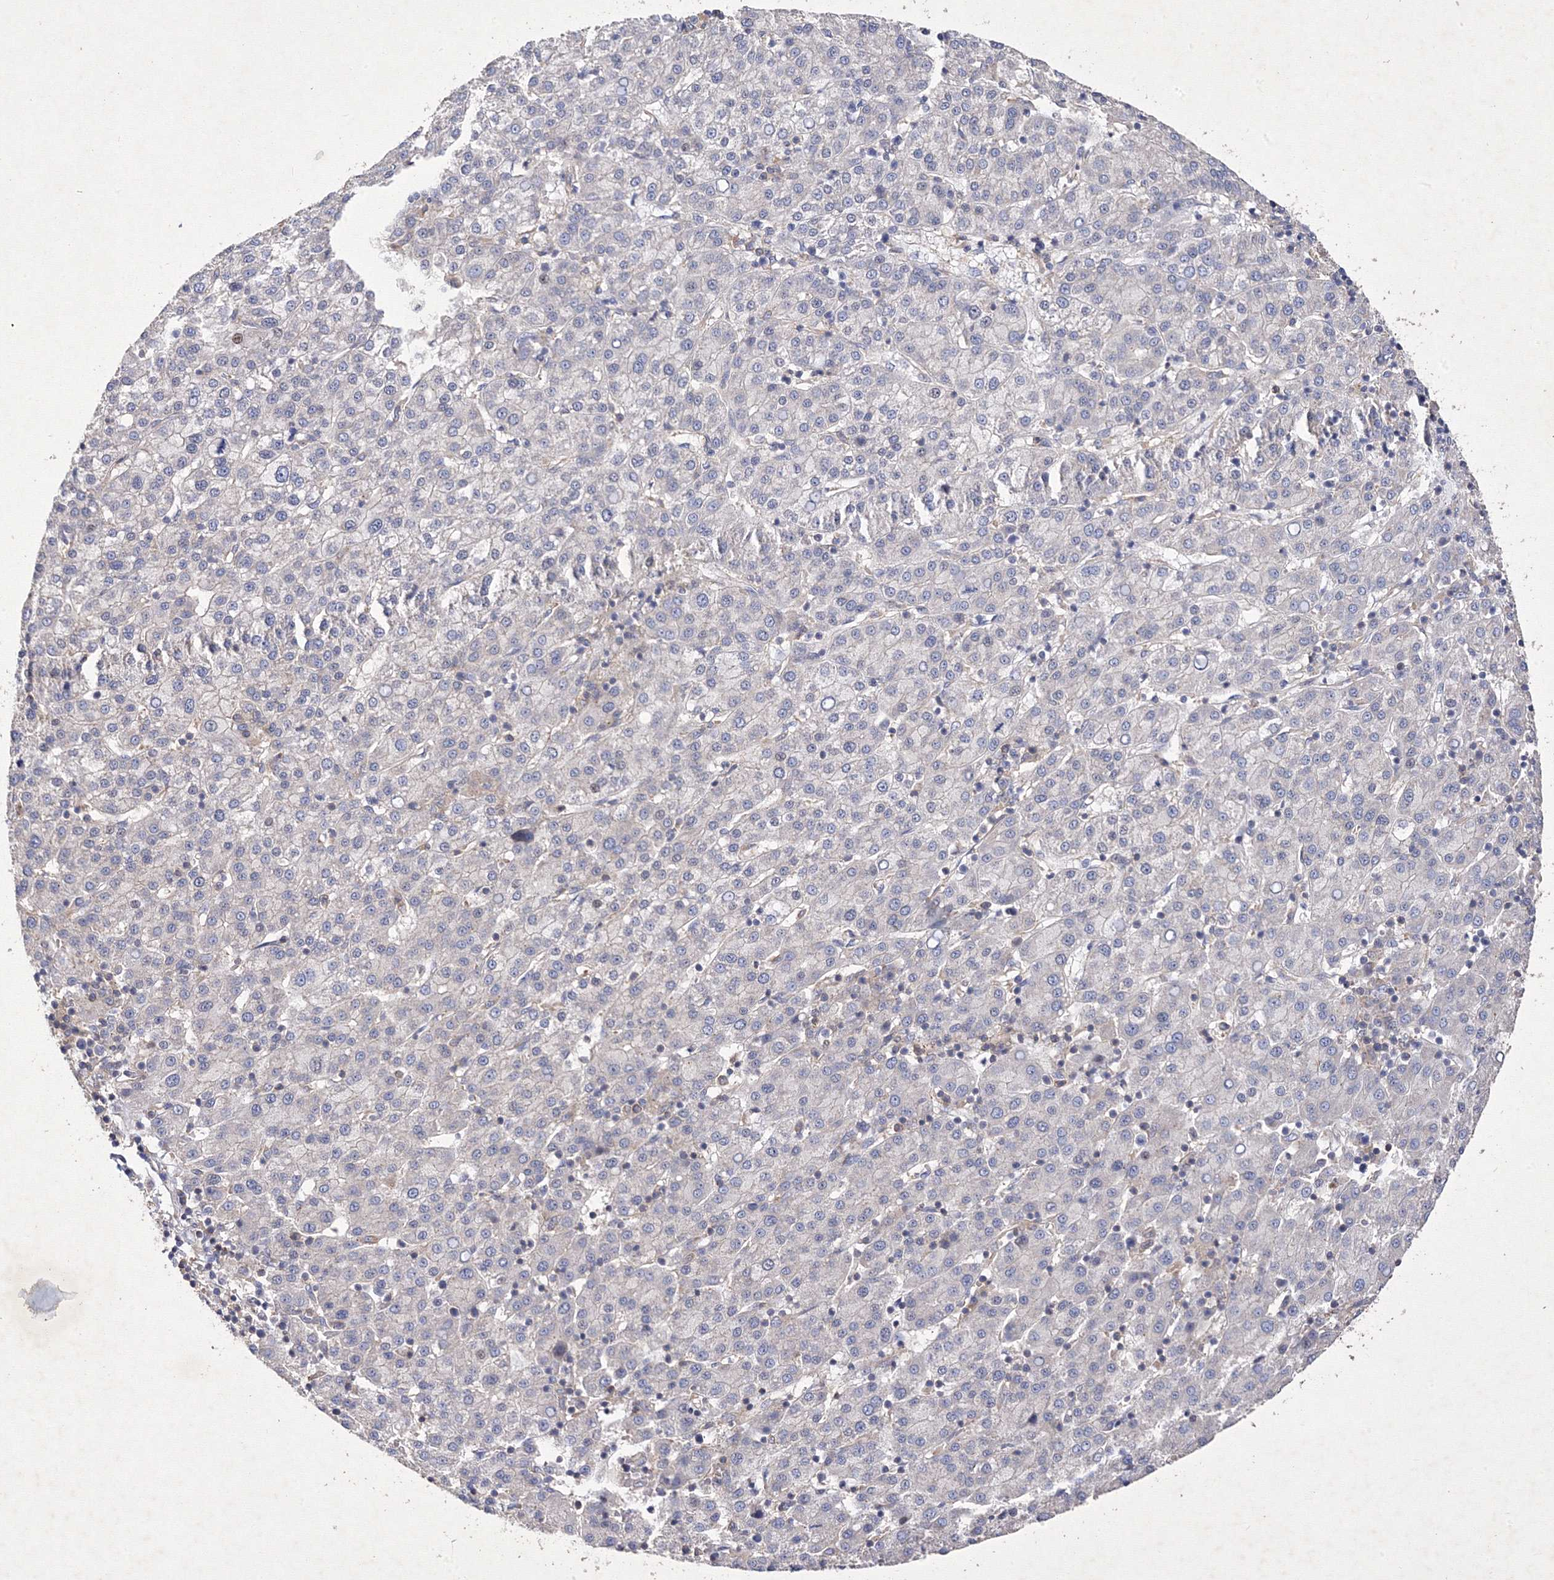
{"staining": {"intensity": "negative", "quantity": "none", "location": "none"}, "tissue": "liver cancer", "cell_type": "Tumor cells", "image_type": "cancer", "snomed": [{"axis": "morphology", "description": "Carcinoma, Hepatocellular, NOS"}, {"axis": "topography", "description": "Liver"}], "caption": "Image shows no protein expression in tumor cells of liver cancer (hepatocellular carcinoma) tissue.", "gene": "SNX18", "patient": {"sex": "female", "age": 58}}